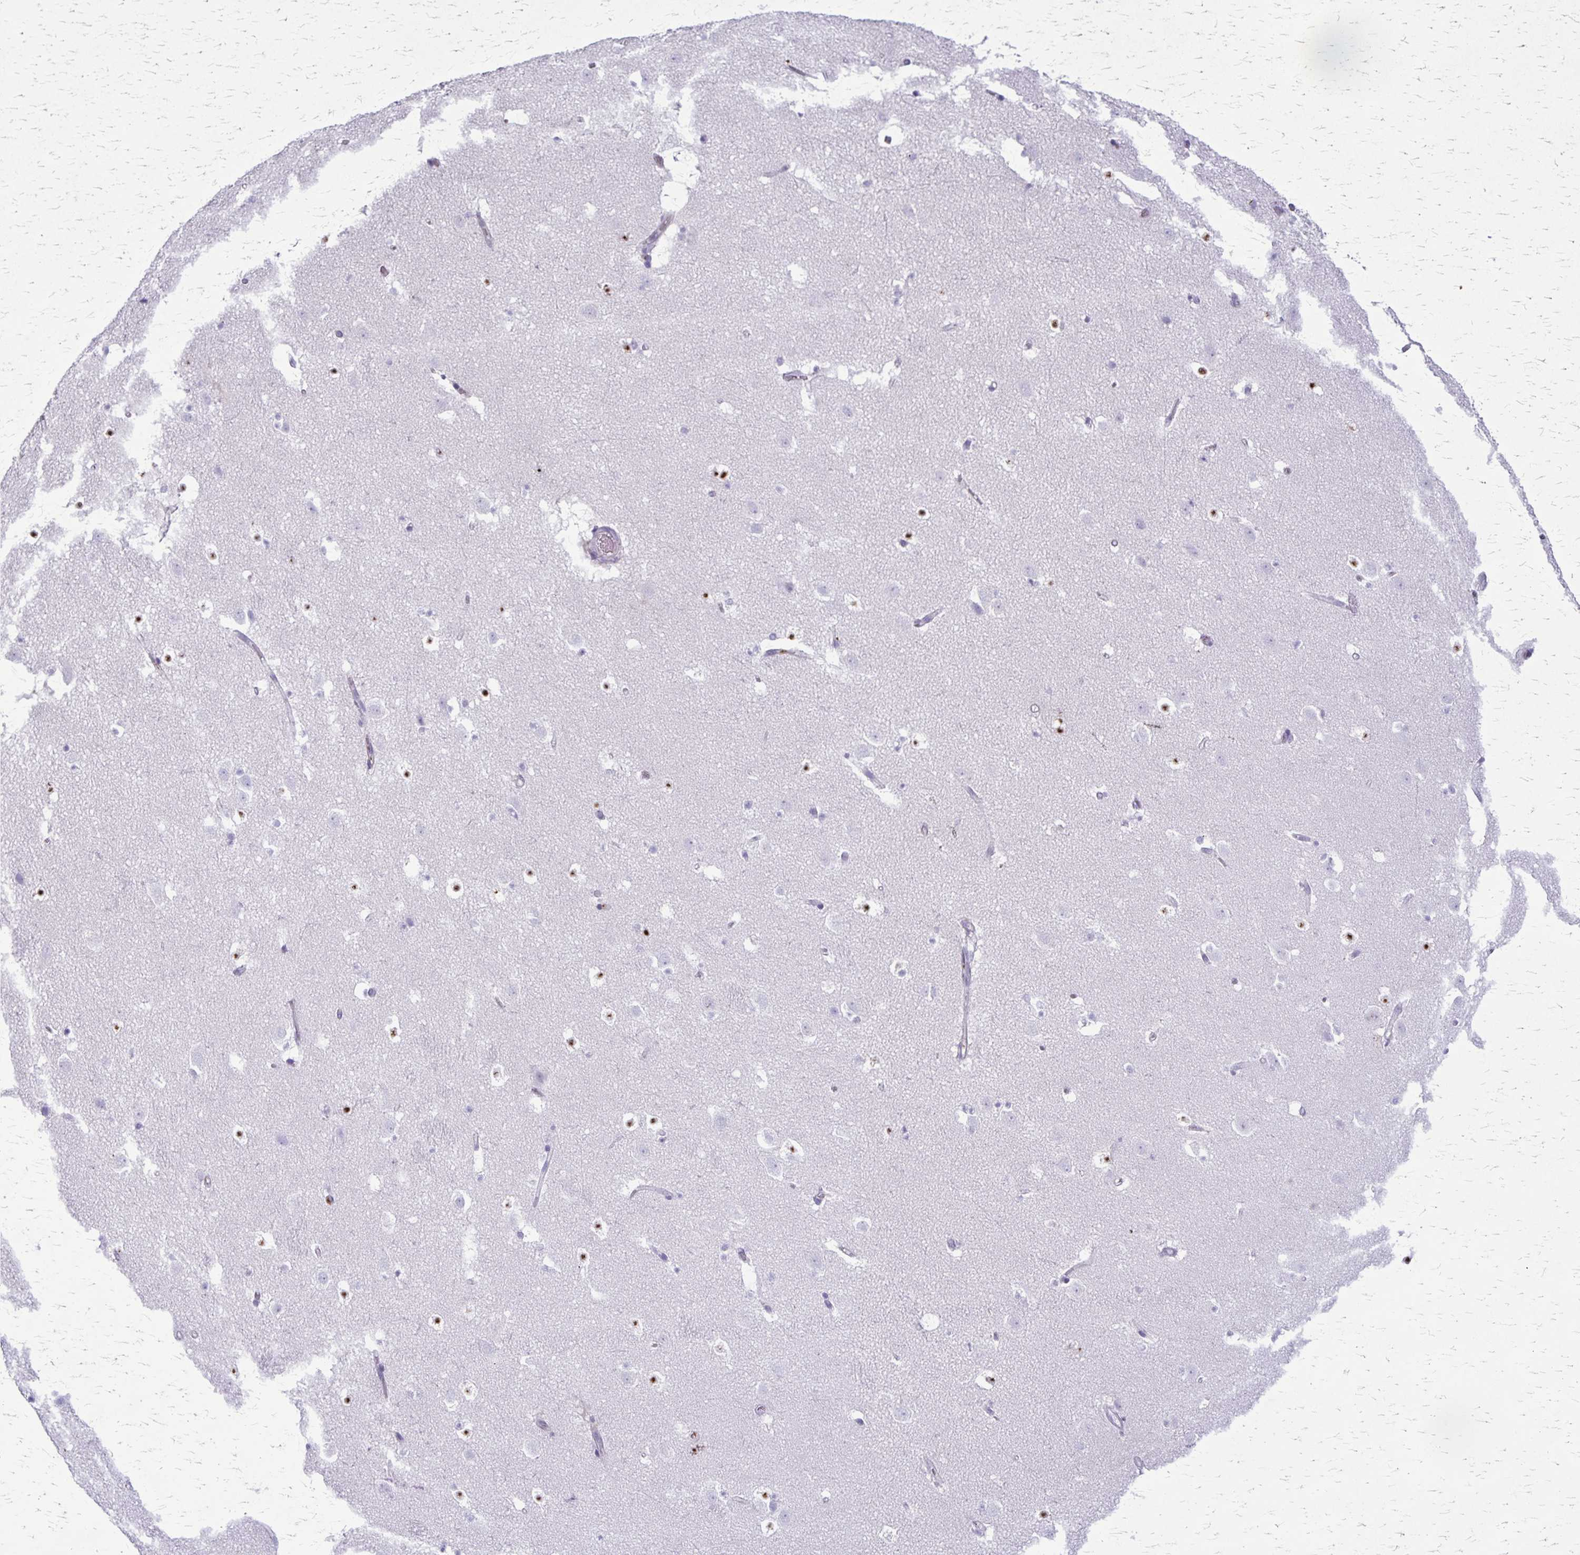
{"staining": {"intensity": "negative", "quantity": "none", "location": "none"}, "tissue": "caudate", "cell_type": "Glial cells", "image_type": "normal", "snomed": [{"axis": "morphology", "description": "Normal tissue, NOS"}, {"axis": "topography", "description": "Lateral ventricle wall"}], "caption": "High power microscopy photomicrograph of an IHC micrograph of unremarkable caudate, revealing no significant expression in glial cells.", "gene": "GP9", "patient": {"sex": "male", "age": 37}}